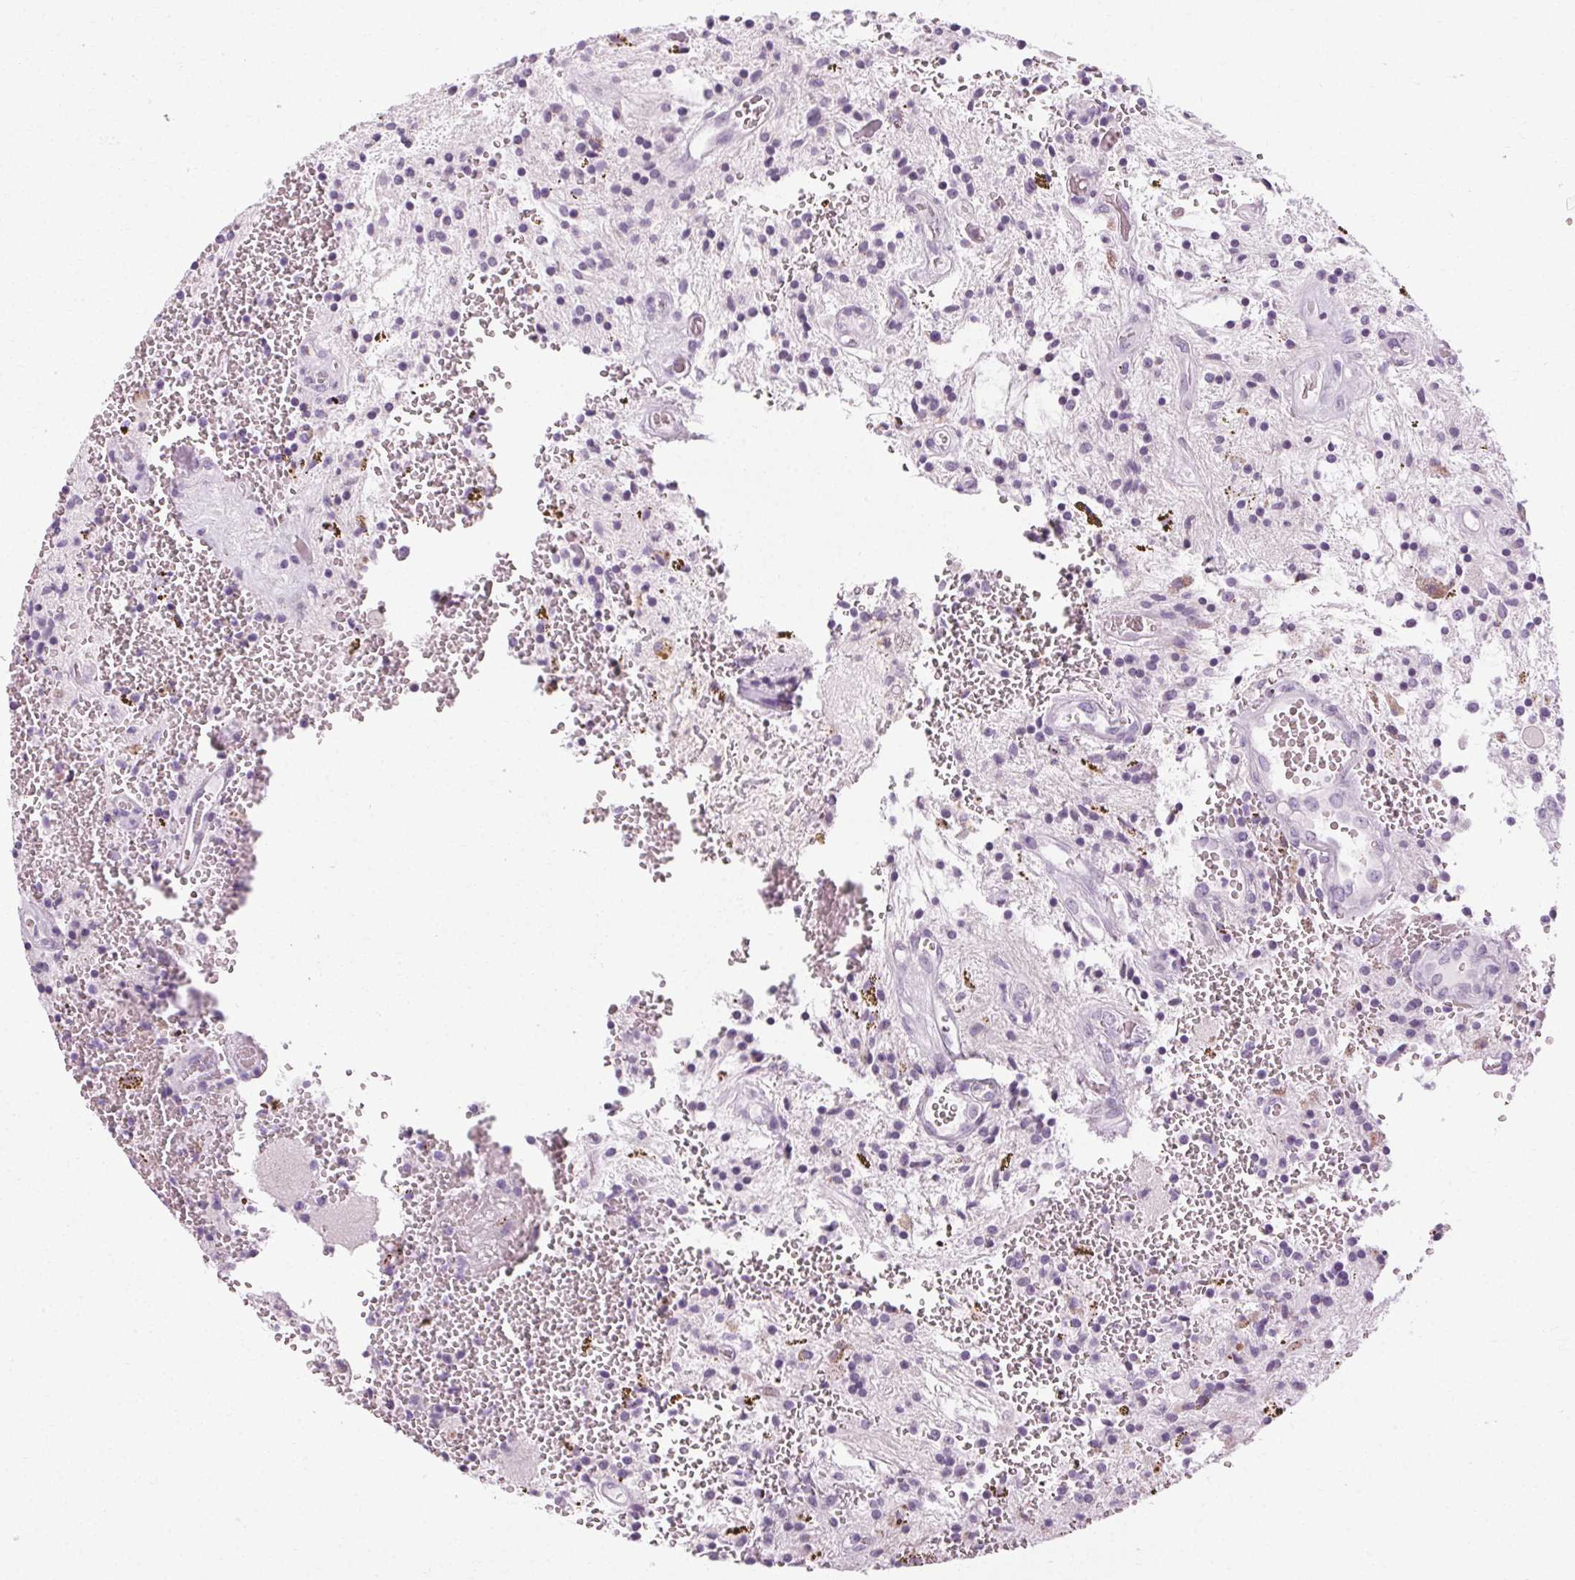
{"staining": {"intensity": "negative", "quantity": "none", "location": "none"}, "tissue": "glioma", "cell_type": "Tumor cells", "image_type": "cancer", "snomed": [{"axis": "morphology", "description": "Glioma, malignant, Low grade"}, {"axis": "topography", "description": "Cerebellum"}], "caption": "Image shows no protein staining in tumor cells of glioma tissue.", "gene": "POMC", "patient": {"sex": "female", "age": 14}}